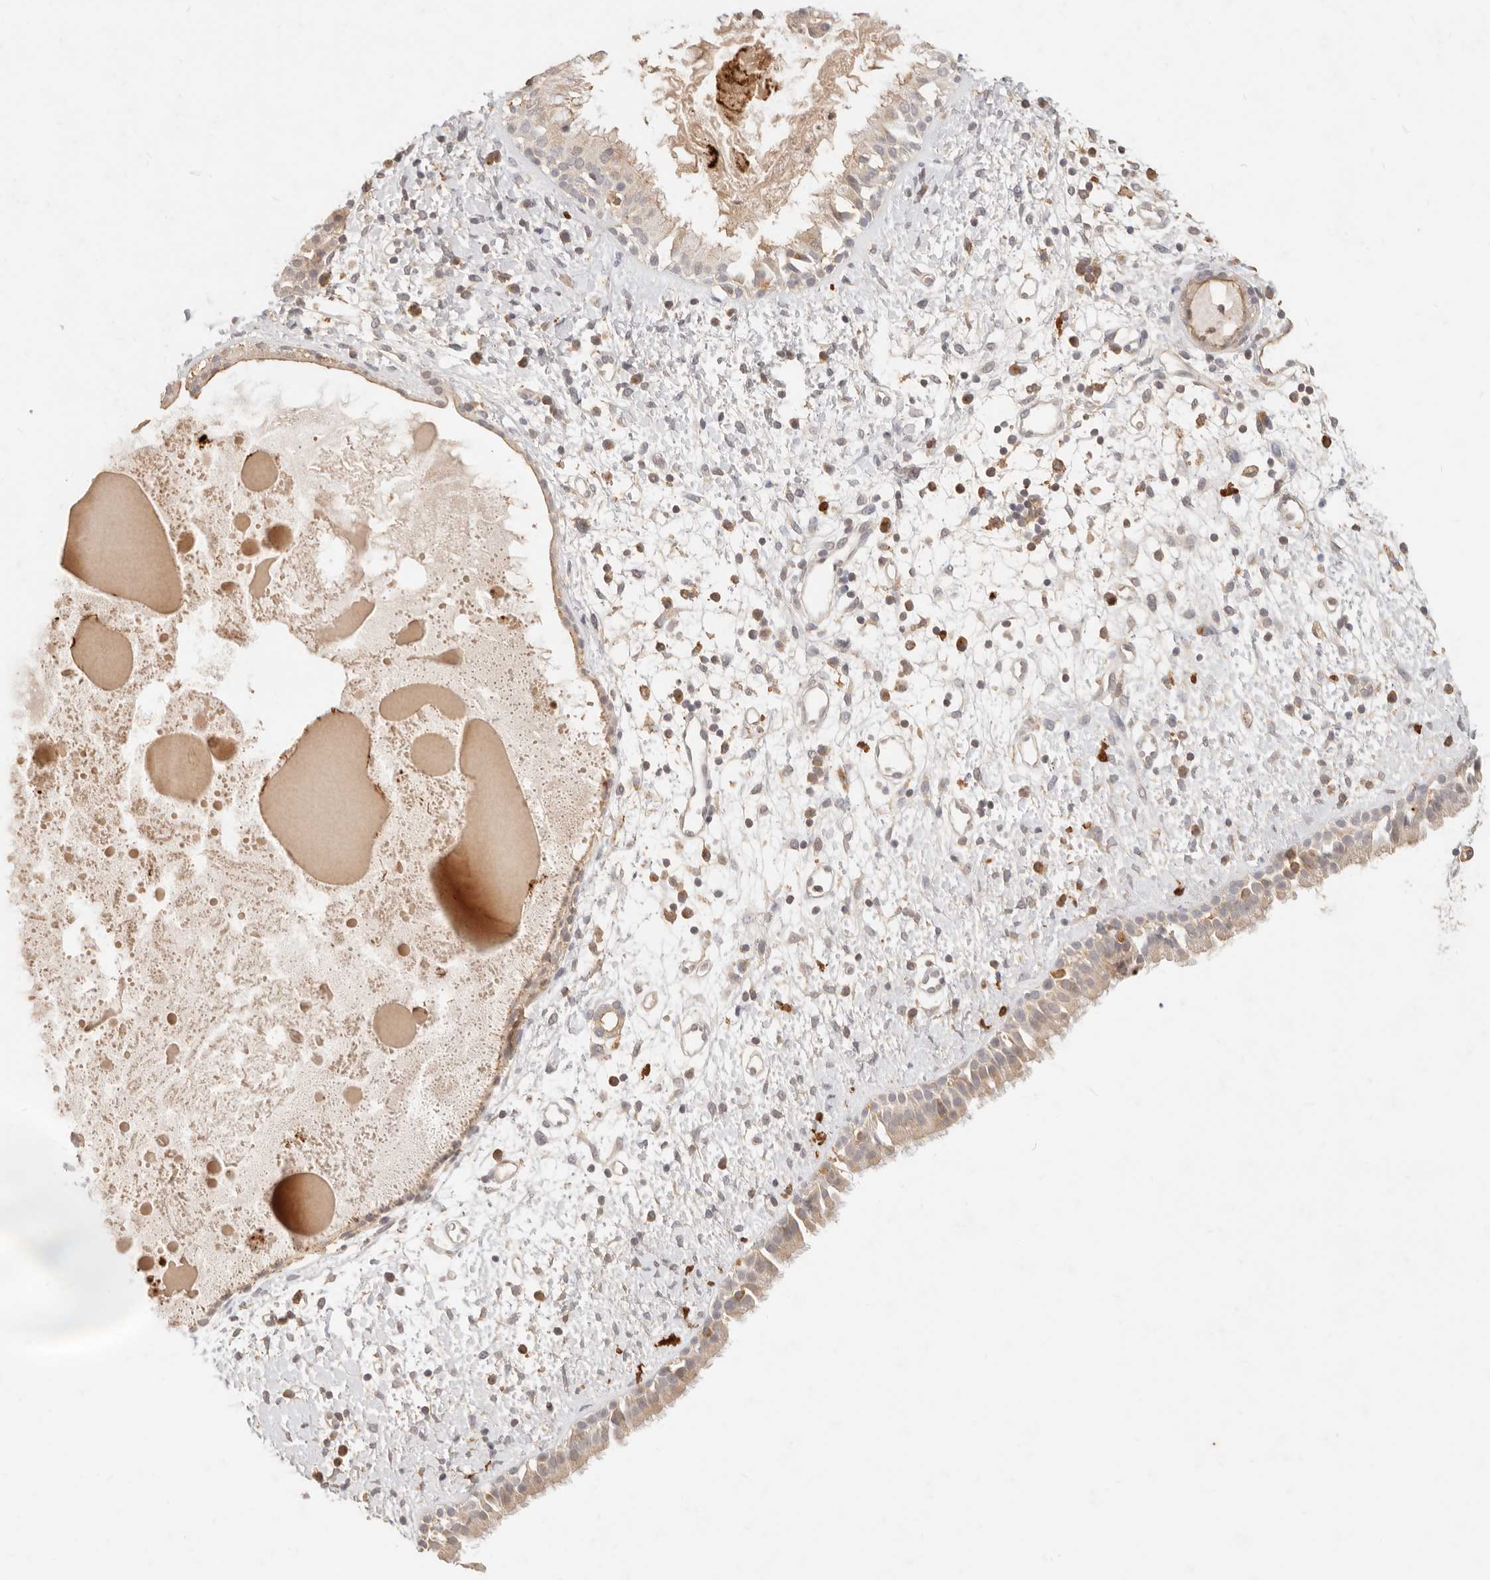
{"staining": {"intensity": "weak", "quantity": "25%-75%", "location": "cytoplasmic/membranous"}, "tissue": "nasopharynx", "cell_type": "Respiratory epithelial cells", "image_type": "normal", "snomed": [{"axis": "morphology", "description": "Normal tissue, NOS"}, {"axis": "topography", "description": "Nasopharynx"}], "caption": "Weak cytoplasmic/membranous protein positivity is appreciated in about 25%-75% of respiratory epithelial cells in nasopharynx. Using DAB (3,3'-diaminobenzidine) (brown) and hematoxylin (blue) stains, captured at high magnification using brightfield microscopy.", "gene": "TMTC2", "patient": {"sex": "male", "age": 22}}